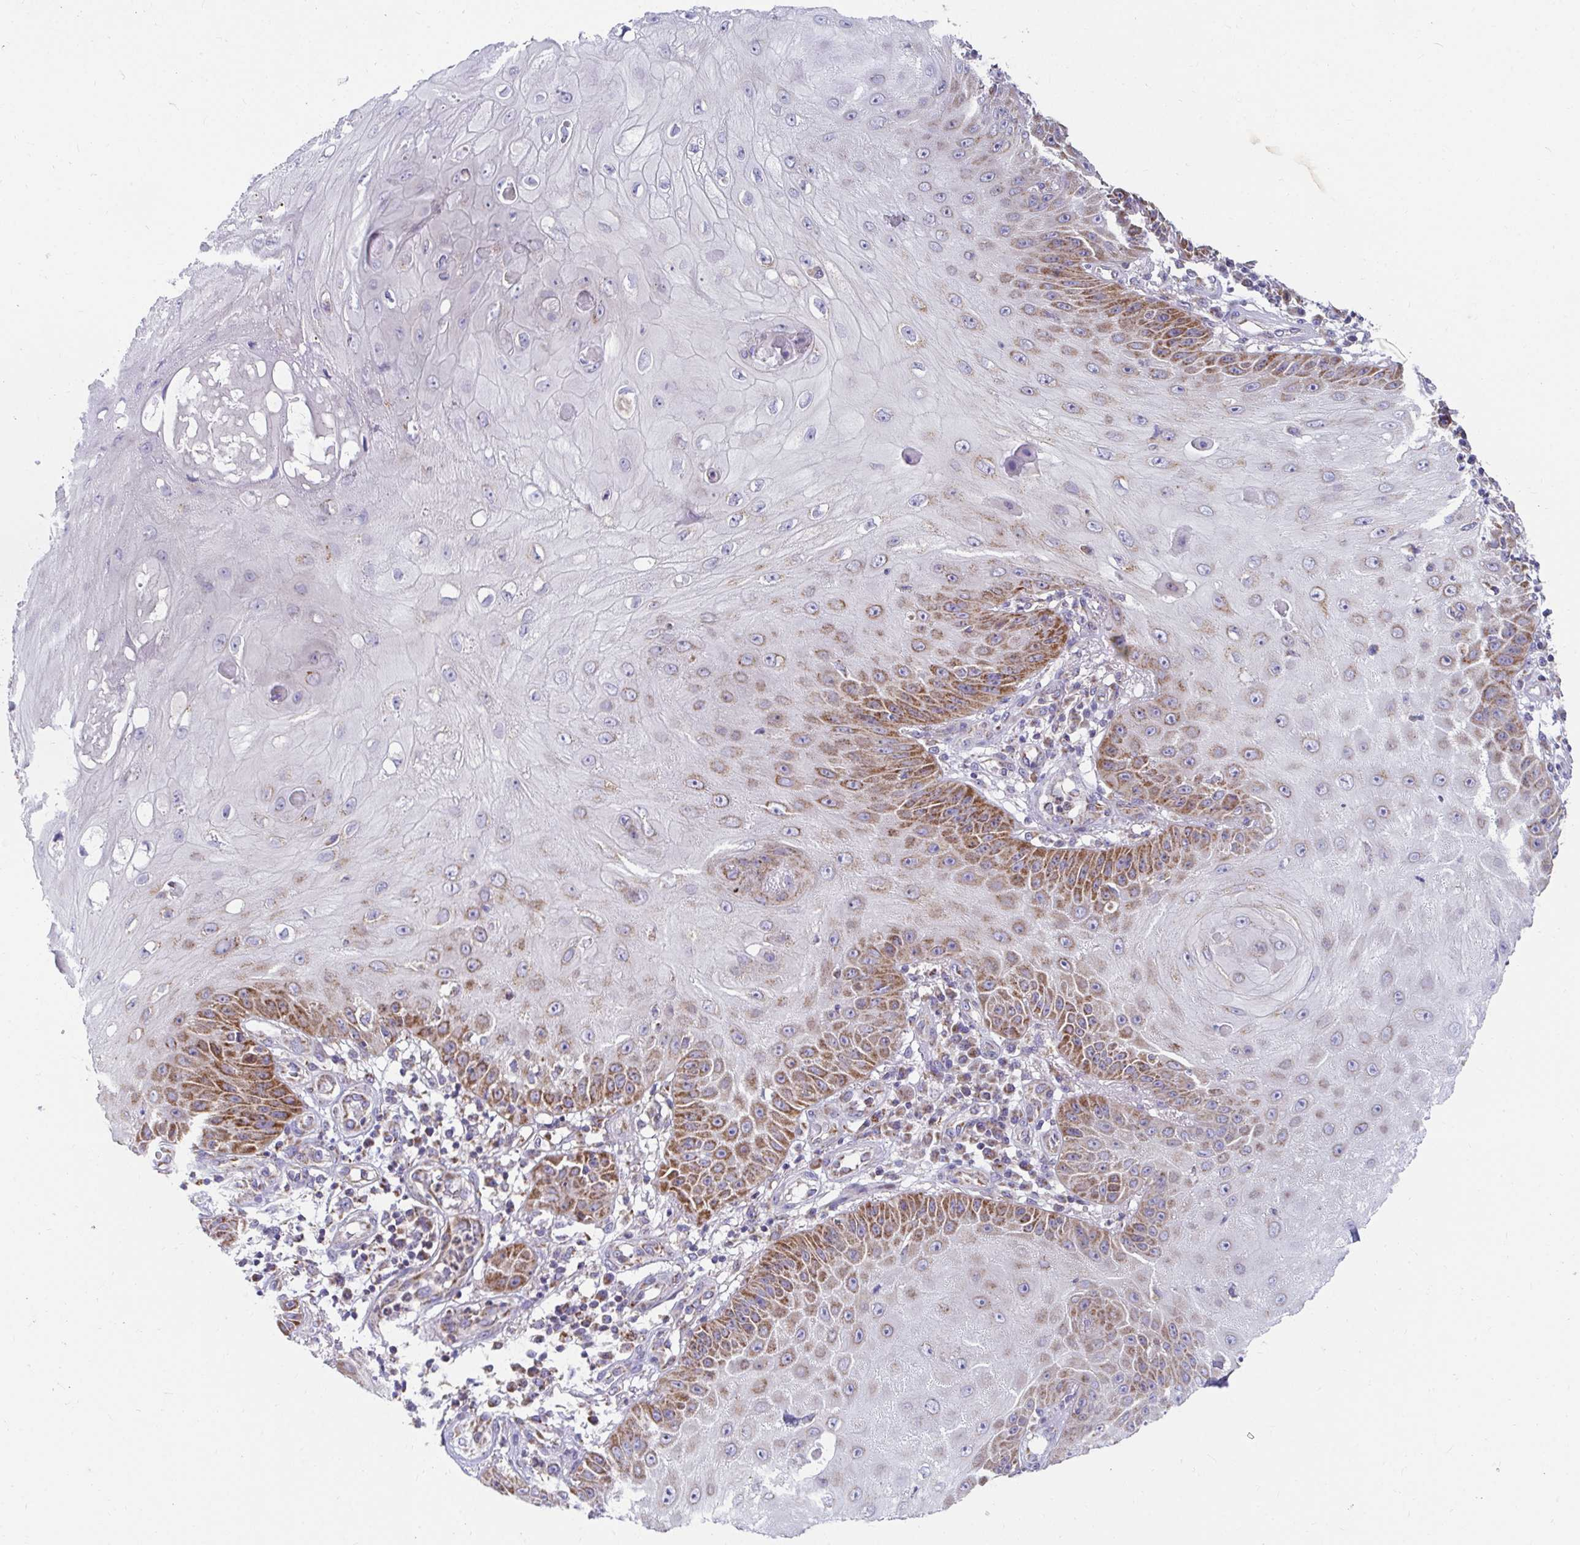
{"staining": {"intensity": "moderate", "quantity": "<25%", "location": "cytoplasmic/membranous"}, "tissue": "skin cancer", "cell_type": "Tumor cells", "image_type": "cancer", "snomed": [{"axis": "morphology", "description": "Squamous cell carcinoma, NOS"}, {"axis": "topography", "description": "Skin"}], "caption": "IHC histopathology image of human skin cancer (squamous cell carcinoma) stained for a protein (brown), which reveals low levels of moderate cytoplasmic/membranous expression in about <25% of tumor cells.", "gene": "EXOC5", "patient": {"sex": "male", "age": 70}}